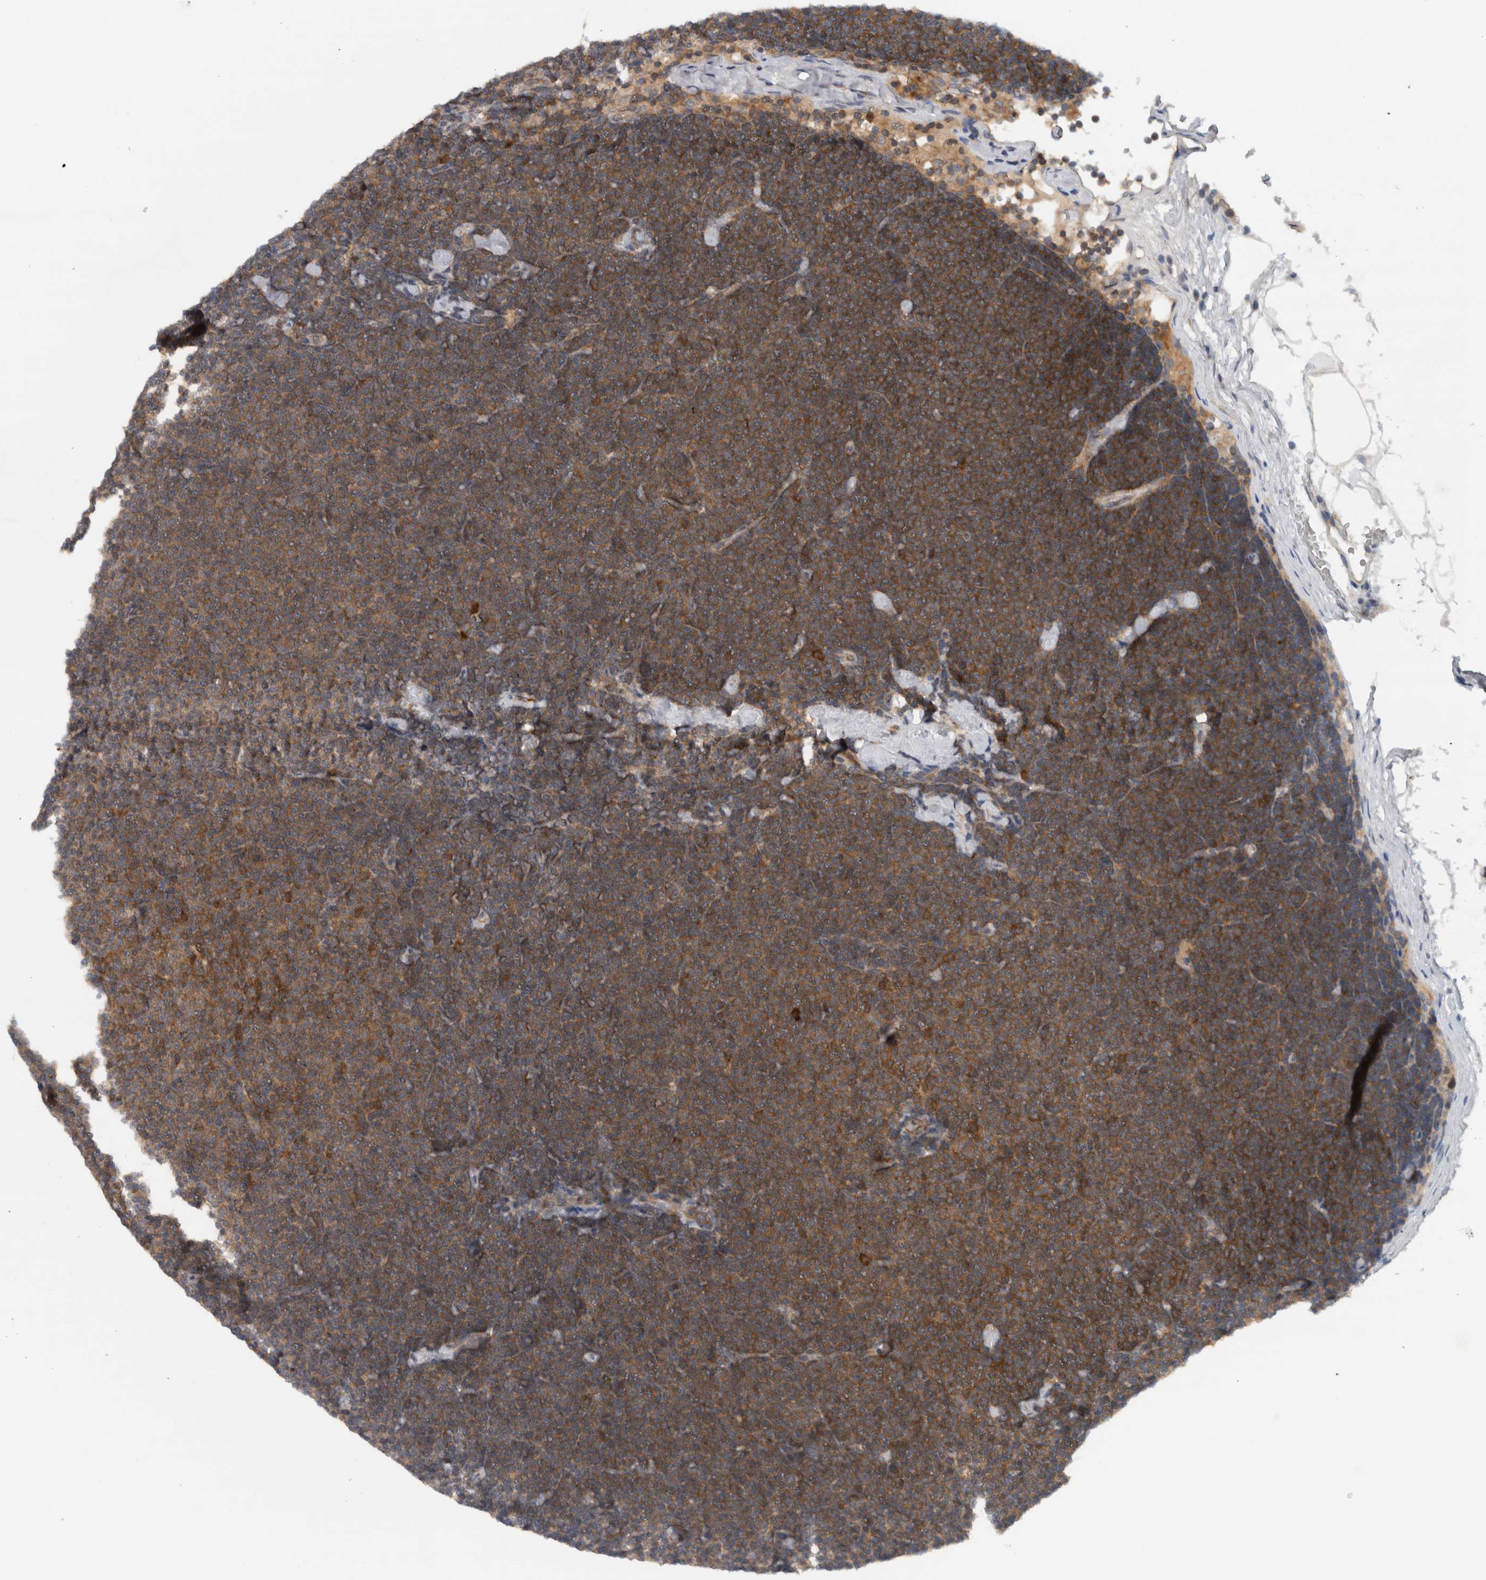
{"staining": {"intensity": "moderate", "quantity": ">75%", "location": "cytoplasmic/membranous"}, "tissue": "lymphoma", "cell_type": "Tumor cells", "image_type": "cancer", "snomed": [{"axis": "morphology", "description": "Malignant lymphoma, non-Hodgkin's type, Low grade"}, {"axis": "topography", "description": "Lymph node"}], "caption": "Brown immunohistochemical staining in human low-grade malignant lymphoma, non-Hodgkin's type shows moderate cytoplasmic/membranous staining in about >75% of tumor cells.", "gene": "PDCD2", "patient": {"sex": "female", "age": 53}}